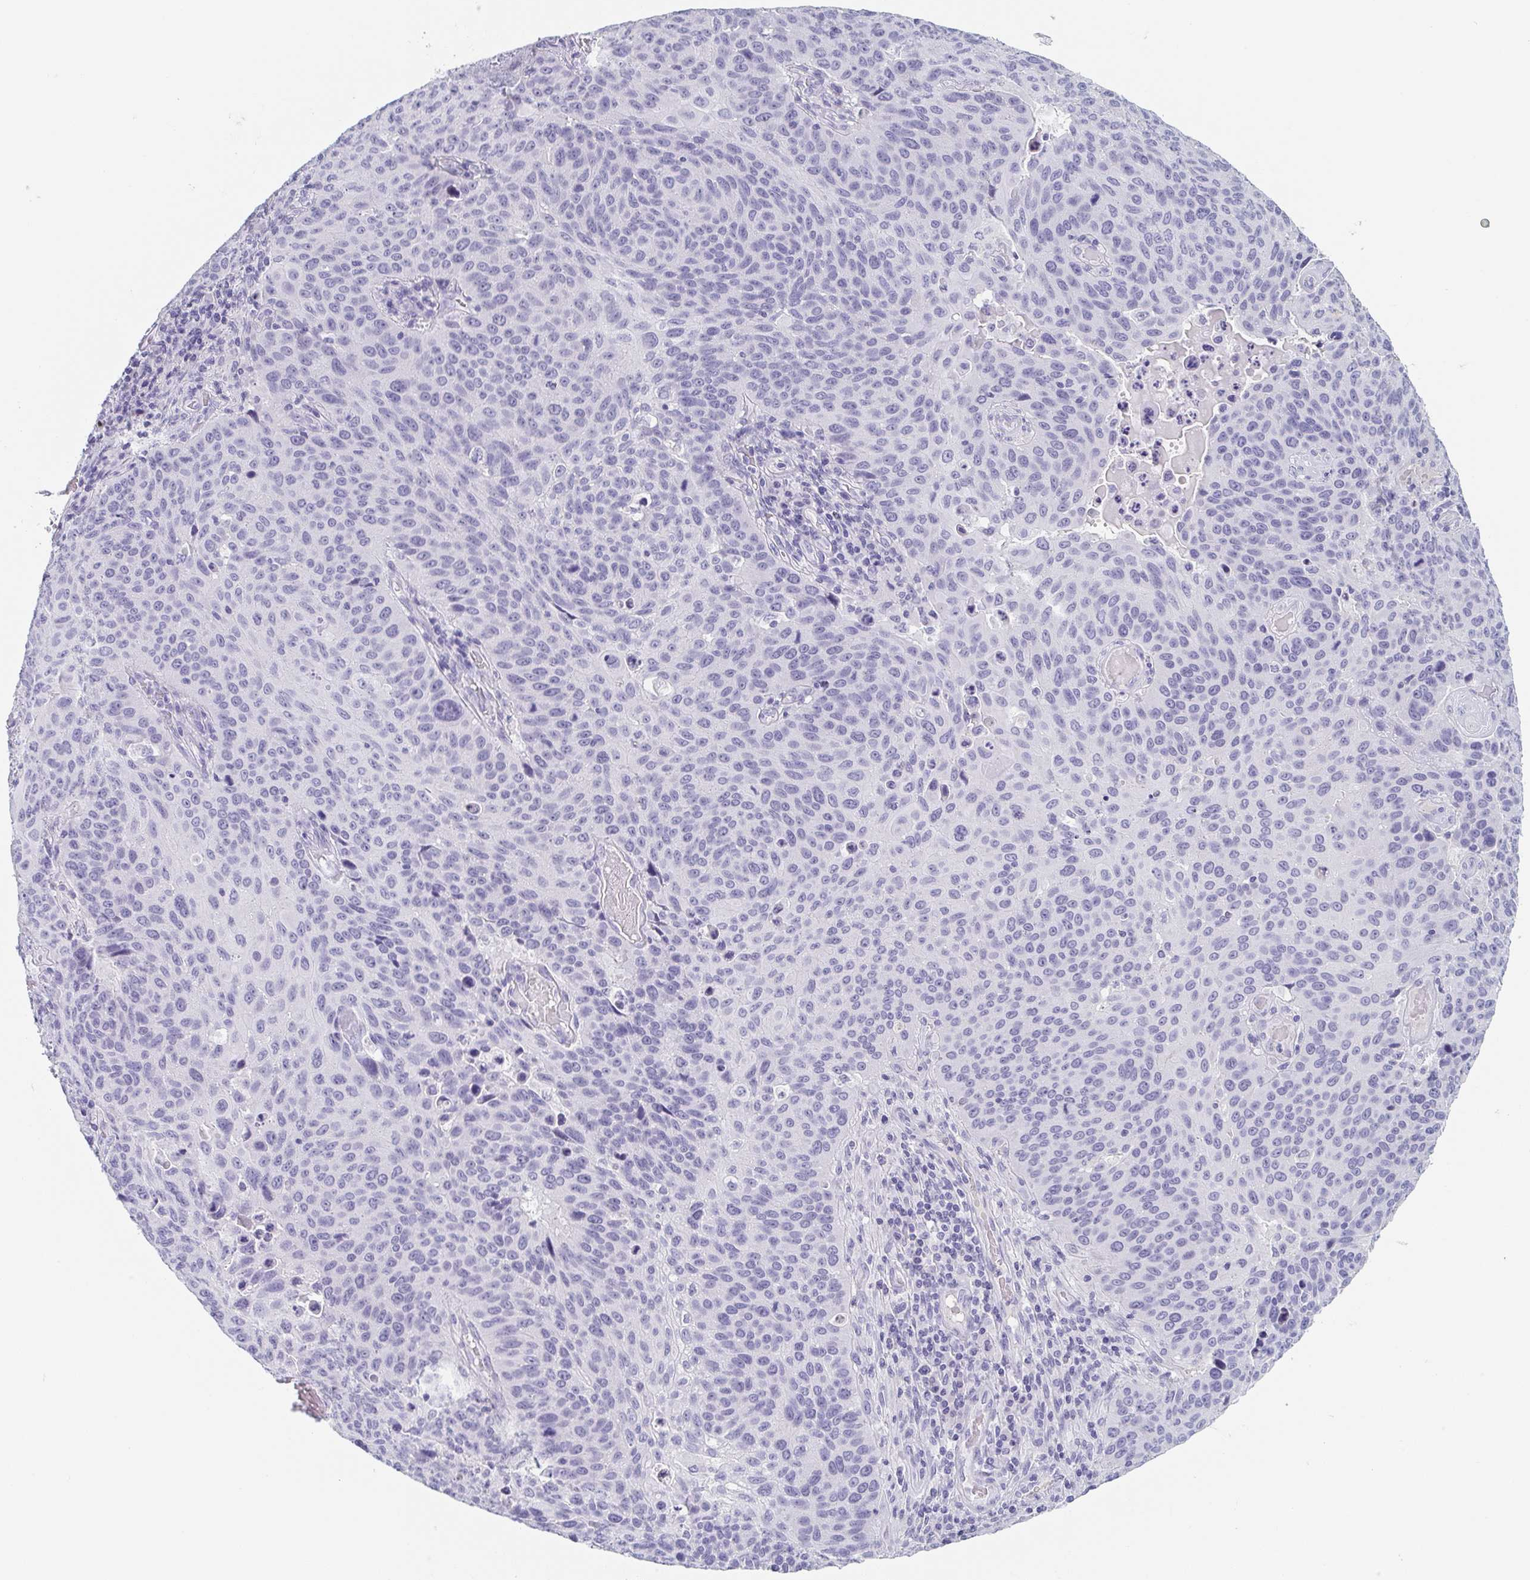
{"staining": {"intensity": "negative", "quantity": "none", "location": "none"}, "tissue": "lung cancer", "cell_type": "Tumor cells", "image_type": "cancer", "snomed": [{"axis": "morphology", "description": "Squamous cell carcinoma, NOS"}, {"axis": "topography", "description": "Lung"}], "caption": "Immunohistochemical staining of squamous cell carcinoma (lung) shows no significant expression in tumor cells.", "gene": "ITLN1", "patient": {"sex": "male", "age": 68}}